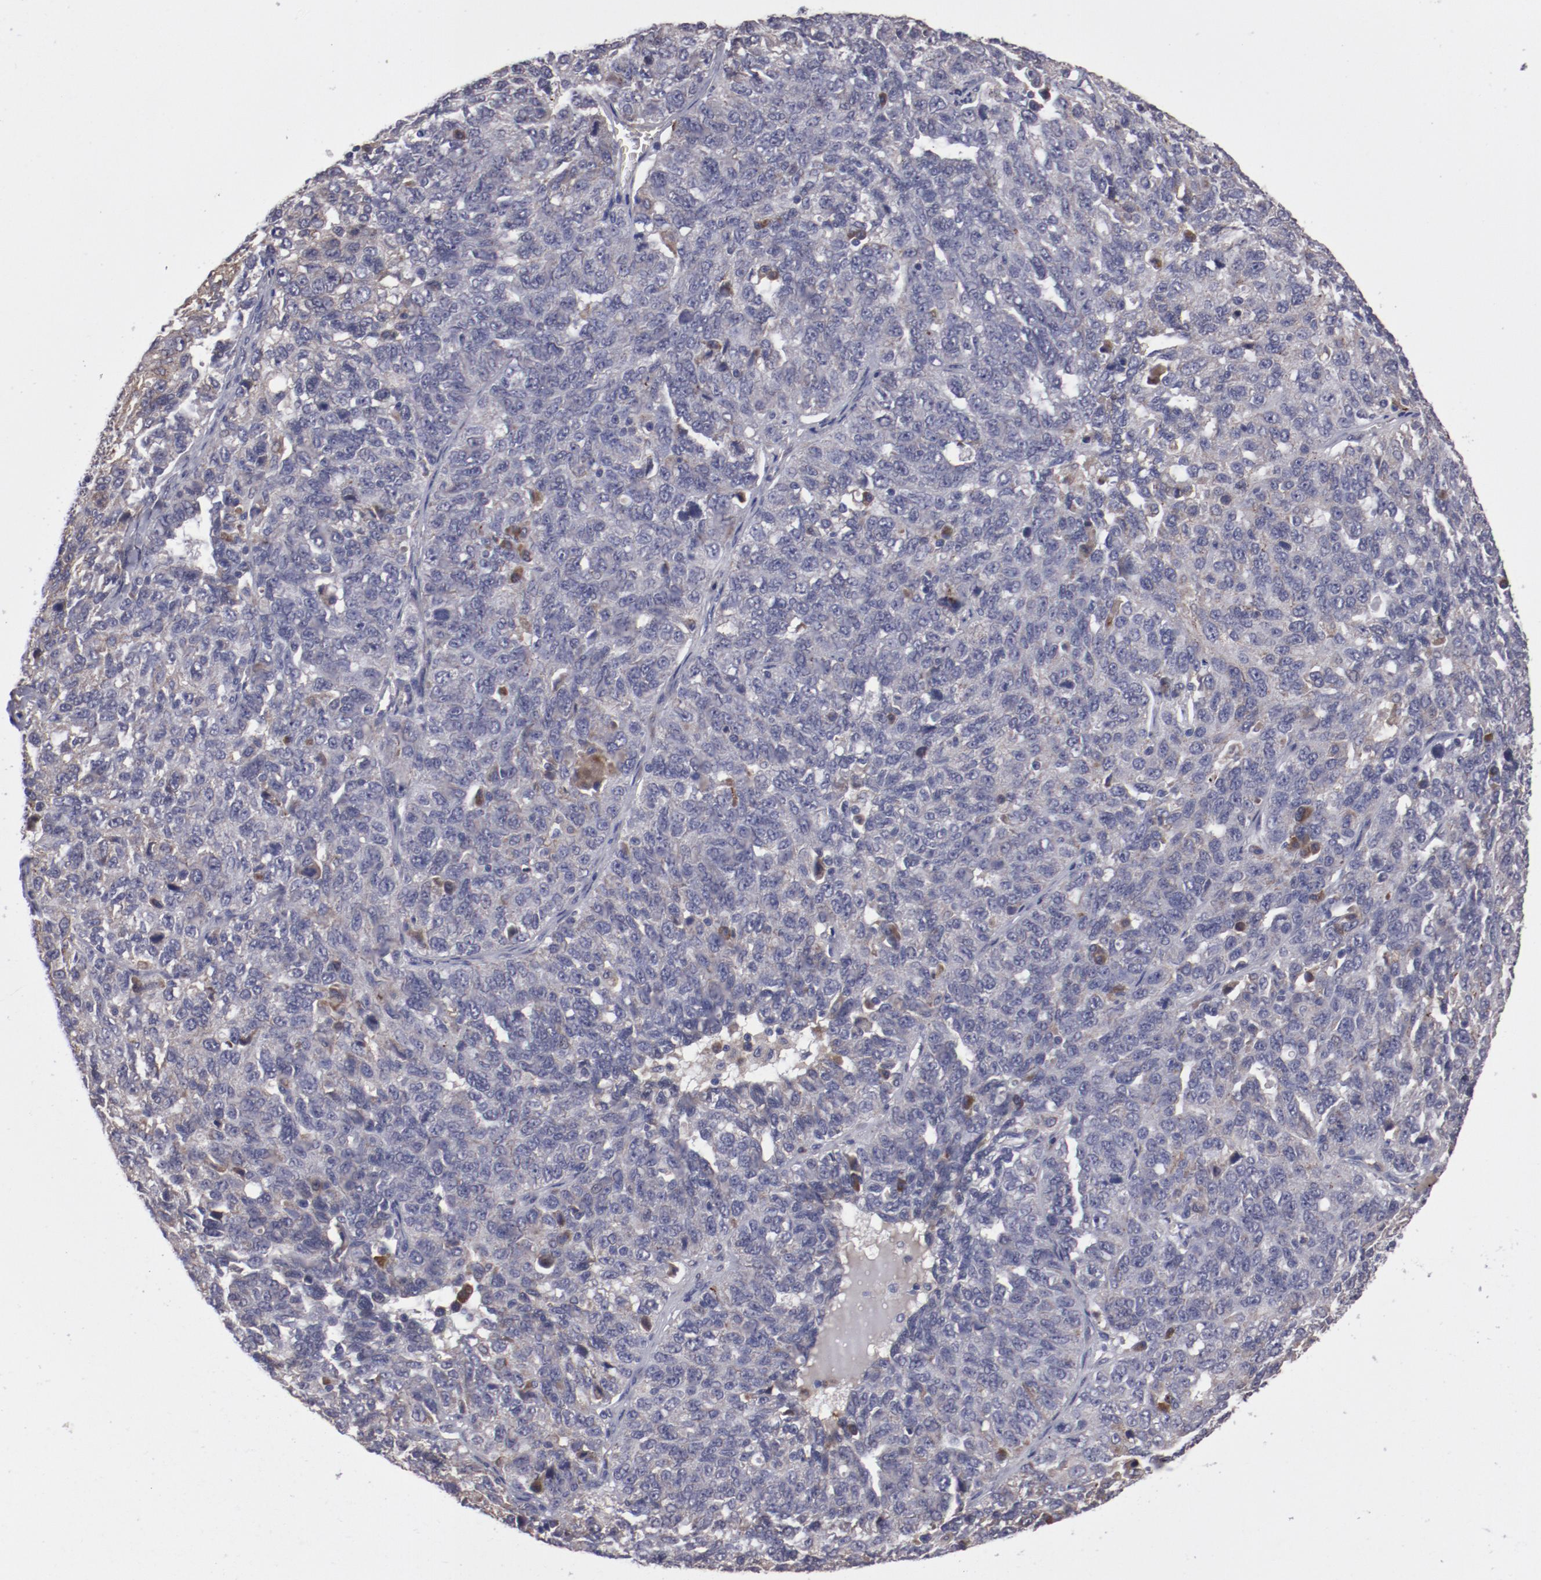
{"staining": {"intensity": "weak", "quantity": "25%-75%", "location": "cytoplasmic/membranous"}, "tissue": "ovarian cancer", "cell_type": "Tumor cells", "image_type": "cancer", "snomed": [{"axis": "morphology", "description": "Cystadenocarcinoma, serous, NOS"}, {"axis": "topography", "description": "Ovary"}], "caption": "DAB immunohistochemical staining of human ovarian cancer (serous cystadenocarcinoma) exhibits weak cytoplasmic/membranous protein positivity in approximately 25%-75% of tumor cells.", "gene": "IL12A", "patient": {"sex": "female", "age": 71}}